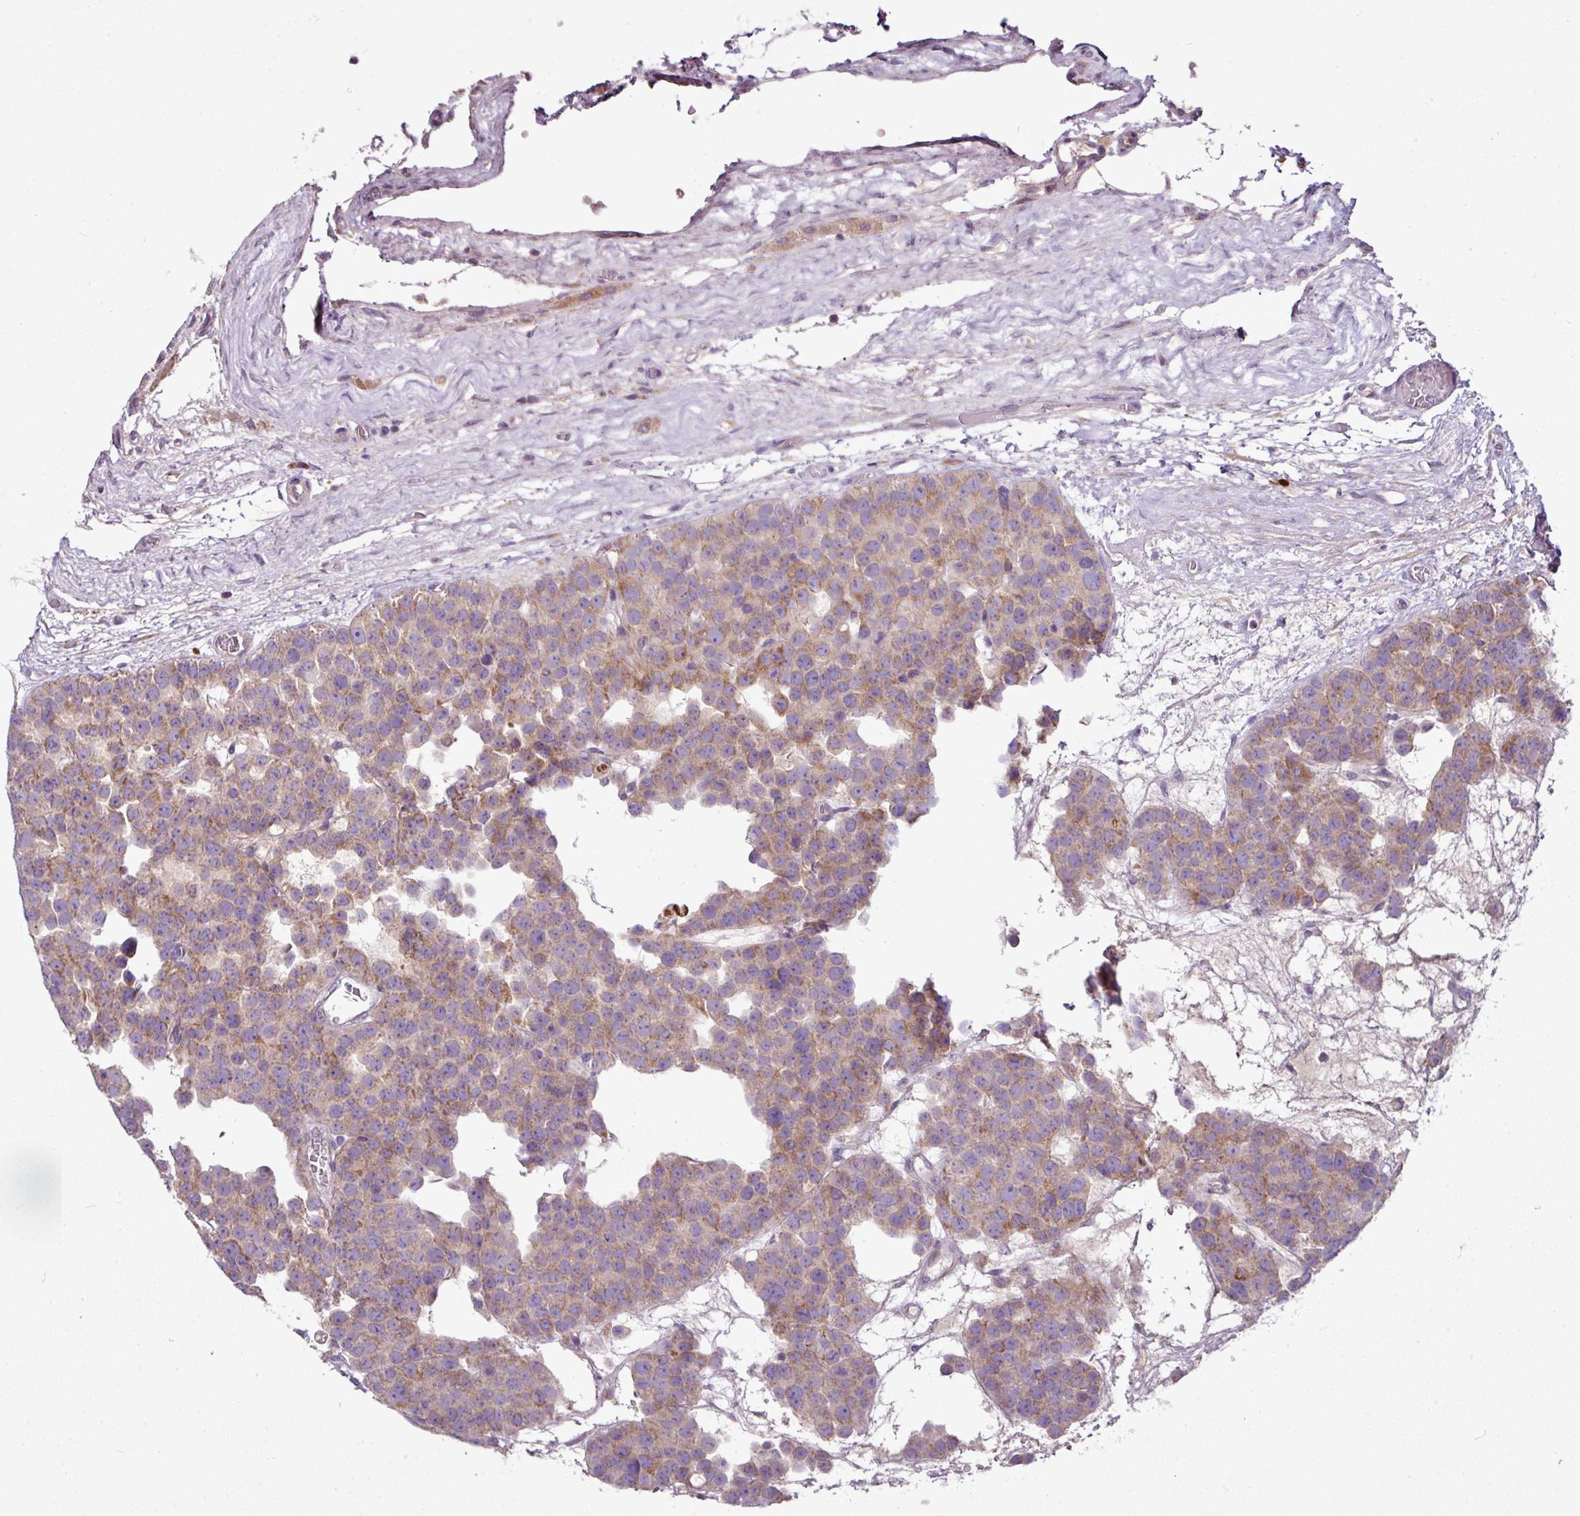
{"staining": {"intensity": "moderate", "quantity": "25%-75%", "location": "cytoplasmic/membranous"}, "tissue": "testis cancer", "cell_type": "Tumor cells", "image_type": "cancer", "snomed": [{"axis": "morphology", "description": "Seminoma, NOS"}, {"axis": "topography", "description": "Testis"}], "caption": "Tumor cells show medium levels of moderate cytoplasmic/membranous positivity in approximately 25%-75% of cells in human testis cancer.", "gene": "GAN", "patient": {"sex": "male", "age": 71}}